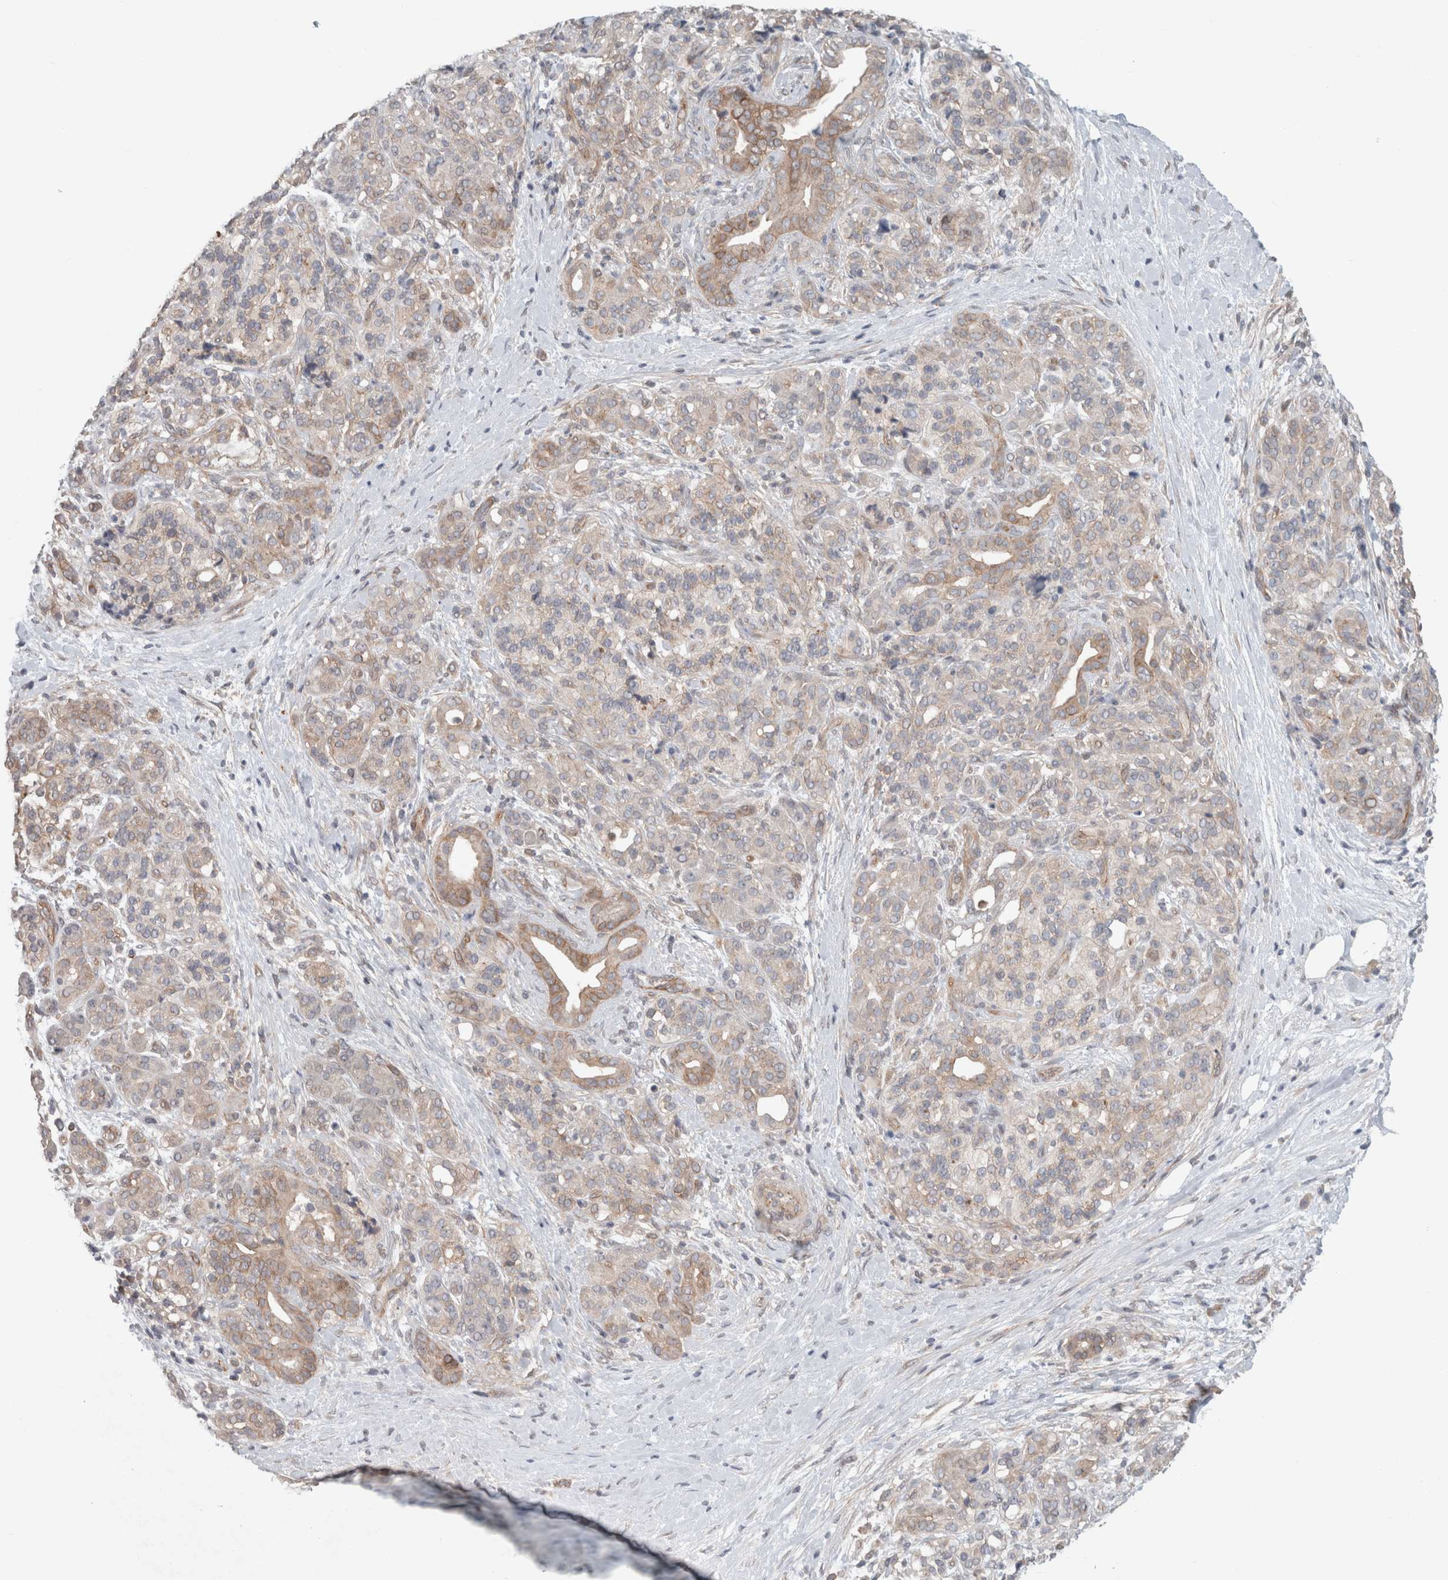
{"staining": {"intensity": "weak", "quantity": ">75%", "location": "cytoplasmic/membranous"}, "tissue": "pancreatic cancer", "cell_type": "Tumor cells", "image_type": "cancer", "snomed": [{"axis": "morphology", "description": "Adenocarcinoma, NOS"}, {"axis": "topography", "description": "Pancreas"}], "caption": "Tumor cells demonstrate weak cytoplasmic/membranous staining in approximately >75% of cells in adenocarcinoma (pancreatic).", "gene": "RASAL2", "patient": {"sex": "male", "age": 58}}